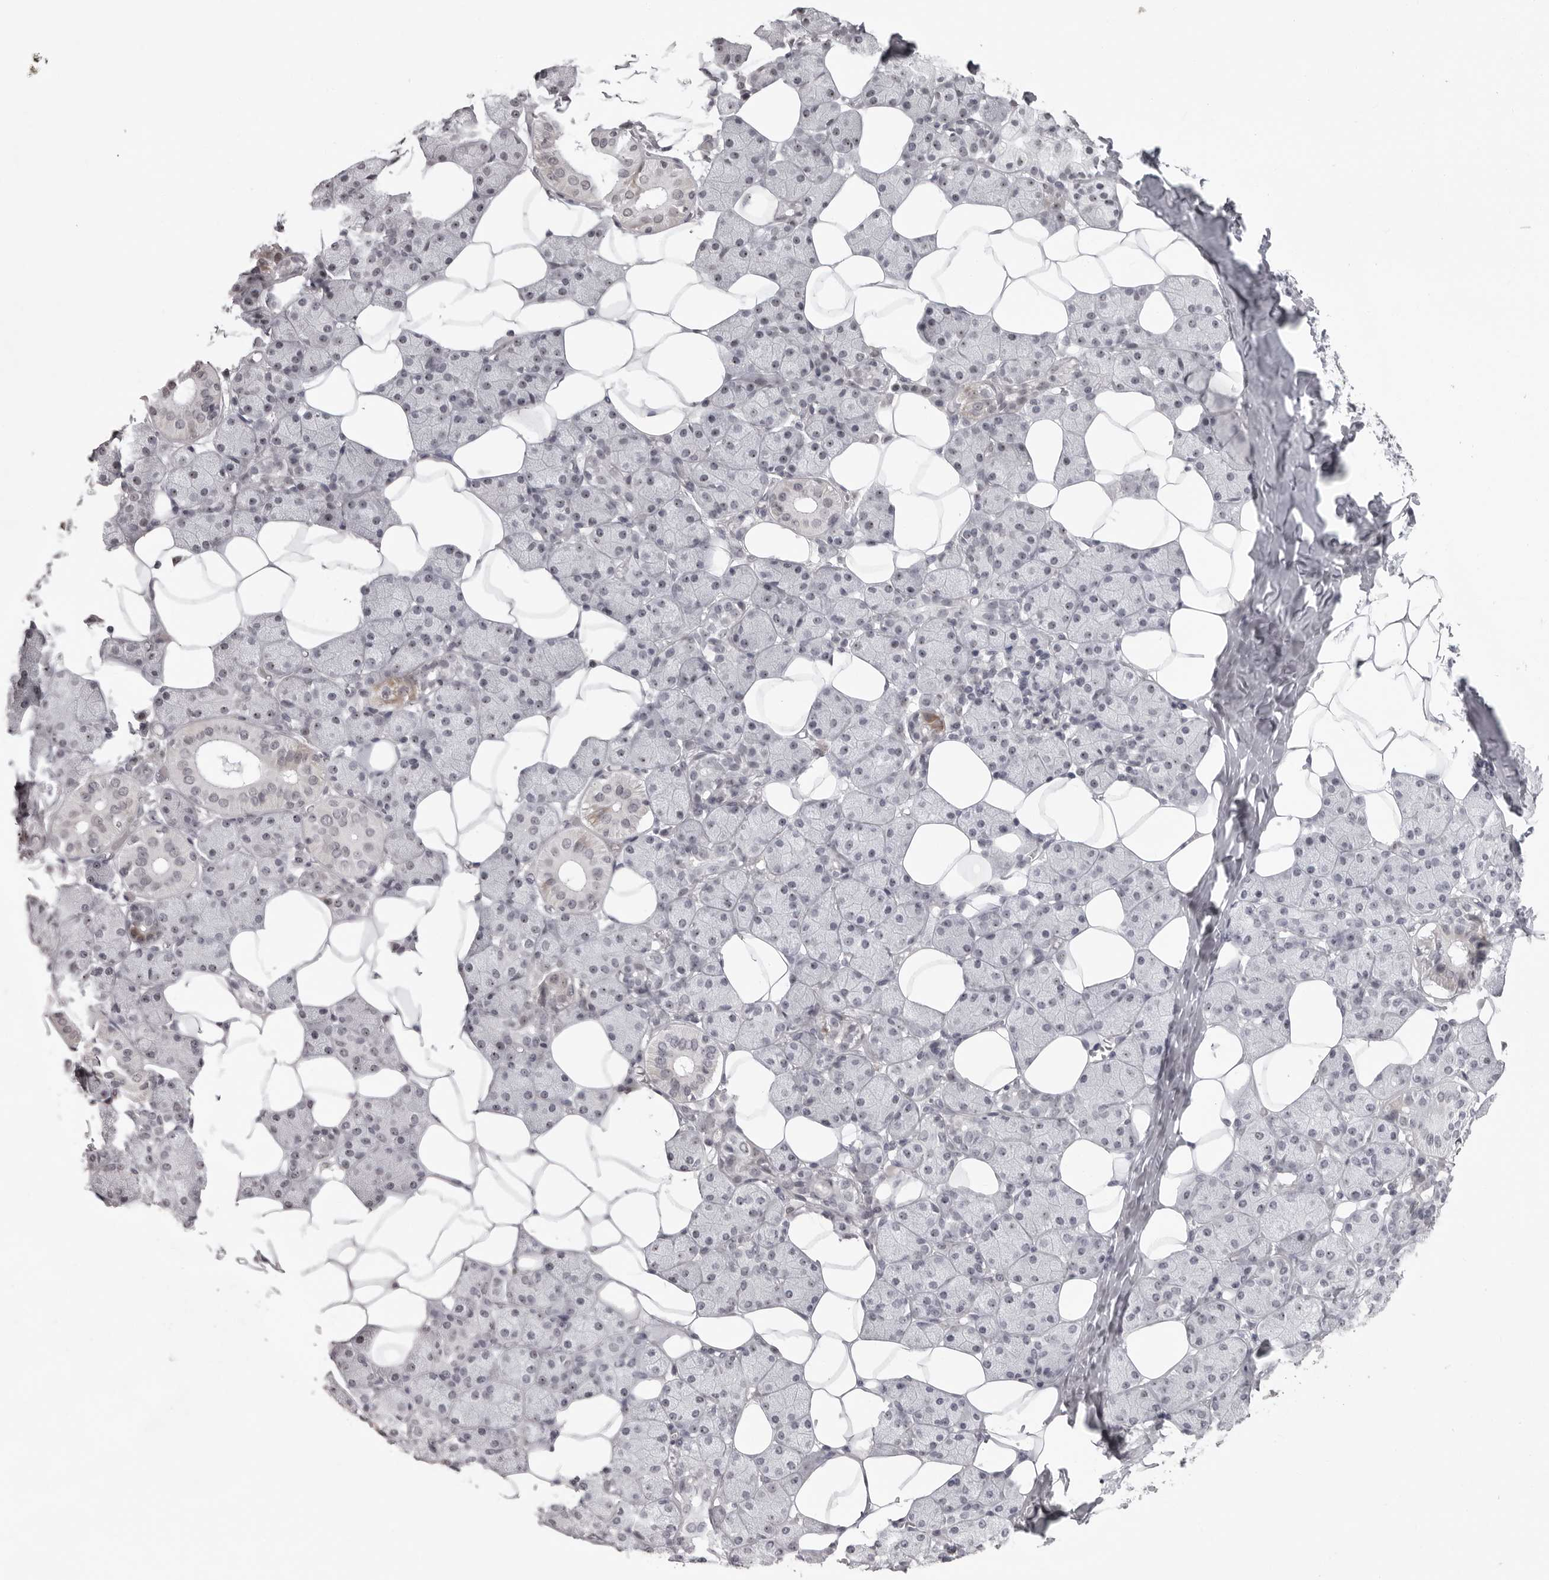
{"staining": {"intensity": "moderate", "quantity": "<25%", "location": "cytoplasmic/membranous"}, "tissue": "salivary gland", "cell_type": "Glandular cells", "image_type": "normal", "snomed": [{"axis": "morphology", "description": "Normal tissue, NOS"}, {"axis": "topography", "description": "Salivary gland"}], "caption": "IHC of benign human salivary gland reveals low levels of moderate cytoplasmic/membranous positivity in approximately <25% of glandular cells. The staining is performed using DAB (3,3'-diaminobenzidine) brown chromogen to label protein expression. The nuclei are counter-stained blue using hematoxylin.", "gene": "HELZ", "patient": {"sex": "female", "age": 33}}